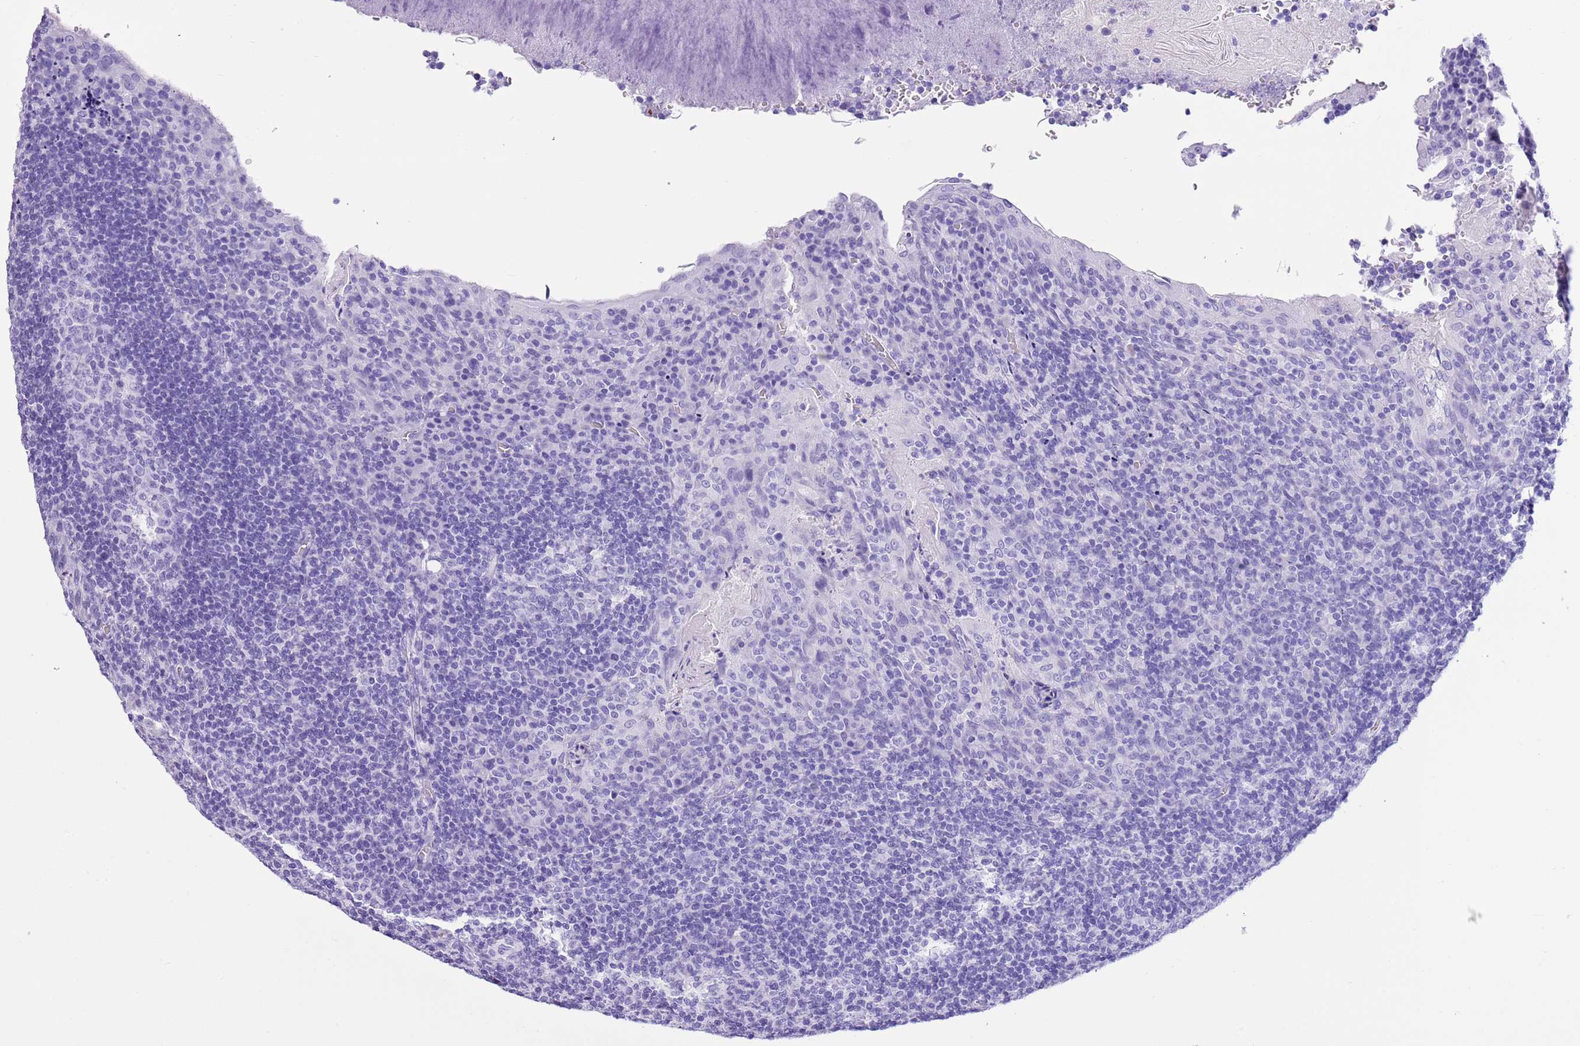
{"staining": {"intensity": "negative", "quantity": "none", "location": "none"}, "tissue": "tonsil", "cell_type": "Germinal center cells", "image_type": "normal", "snomed": [{"axis": "morphology", "description": "Normal tissue, NOS"}, {"axis": "topography", "description": "Tonsil"}], "caption": "The IHC micrograph has no significant positivity in germinal center cells of tonsil.", "gene": "TMEM185A", "patient": {"sex": "male", "age": 17}}